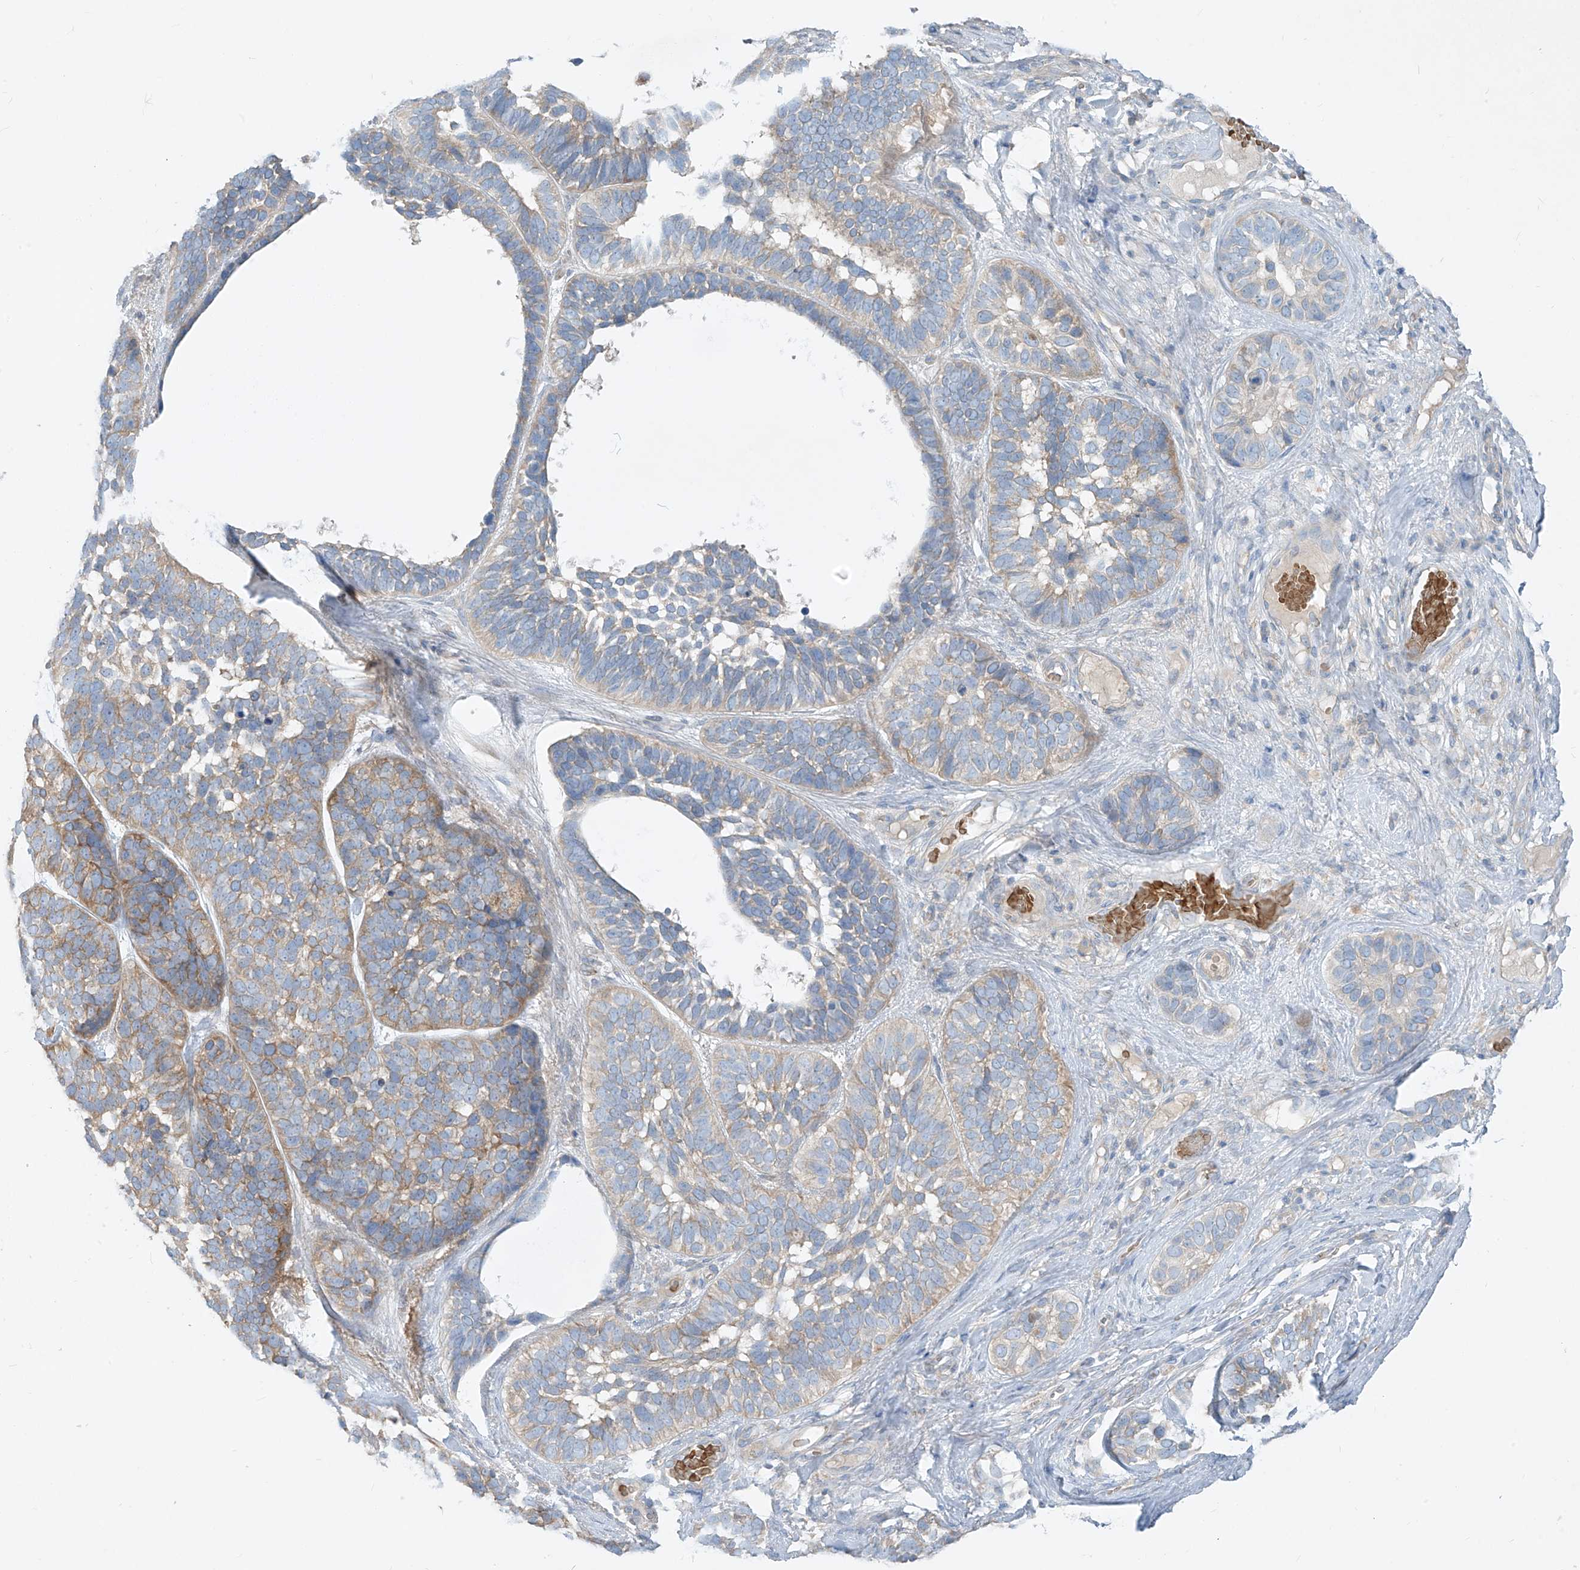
{"staining": {"intensity": "moderate", "quantity": "<25%", "location": "cytoplasmic/membranous"}, "tissue": "skin cancer", "cell_type": "Tumor cells", "image_type": "cancer", "snomed": [{"axis": "morphology", "description": "Basal cell carcinoma"}, {"axis": "topography", "description": "Skin"}], "caption": "Skin basal cell carcinoma stained with DAB immunohistochemistry demonstrates low levels of moderate cytoplasmic/membranous staining in about <25% of tumor cells.", "gene": "DGKQ", "patient": {"sex": "male", "age": 62}}